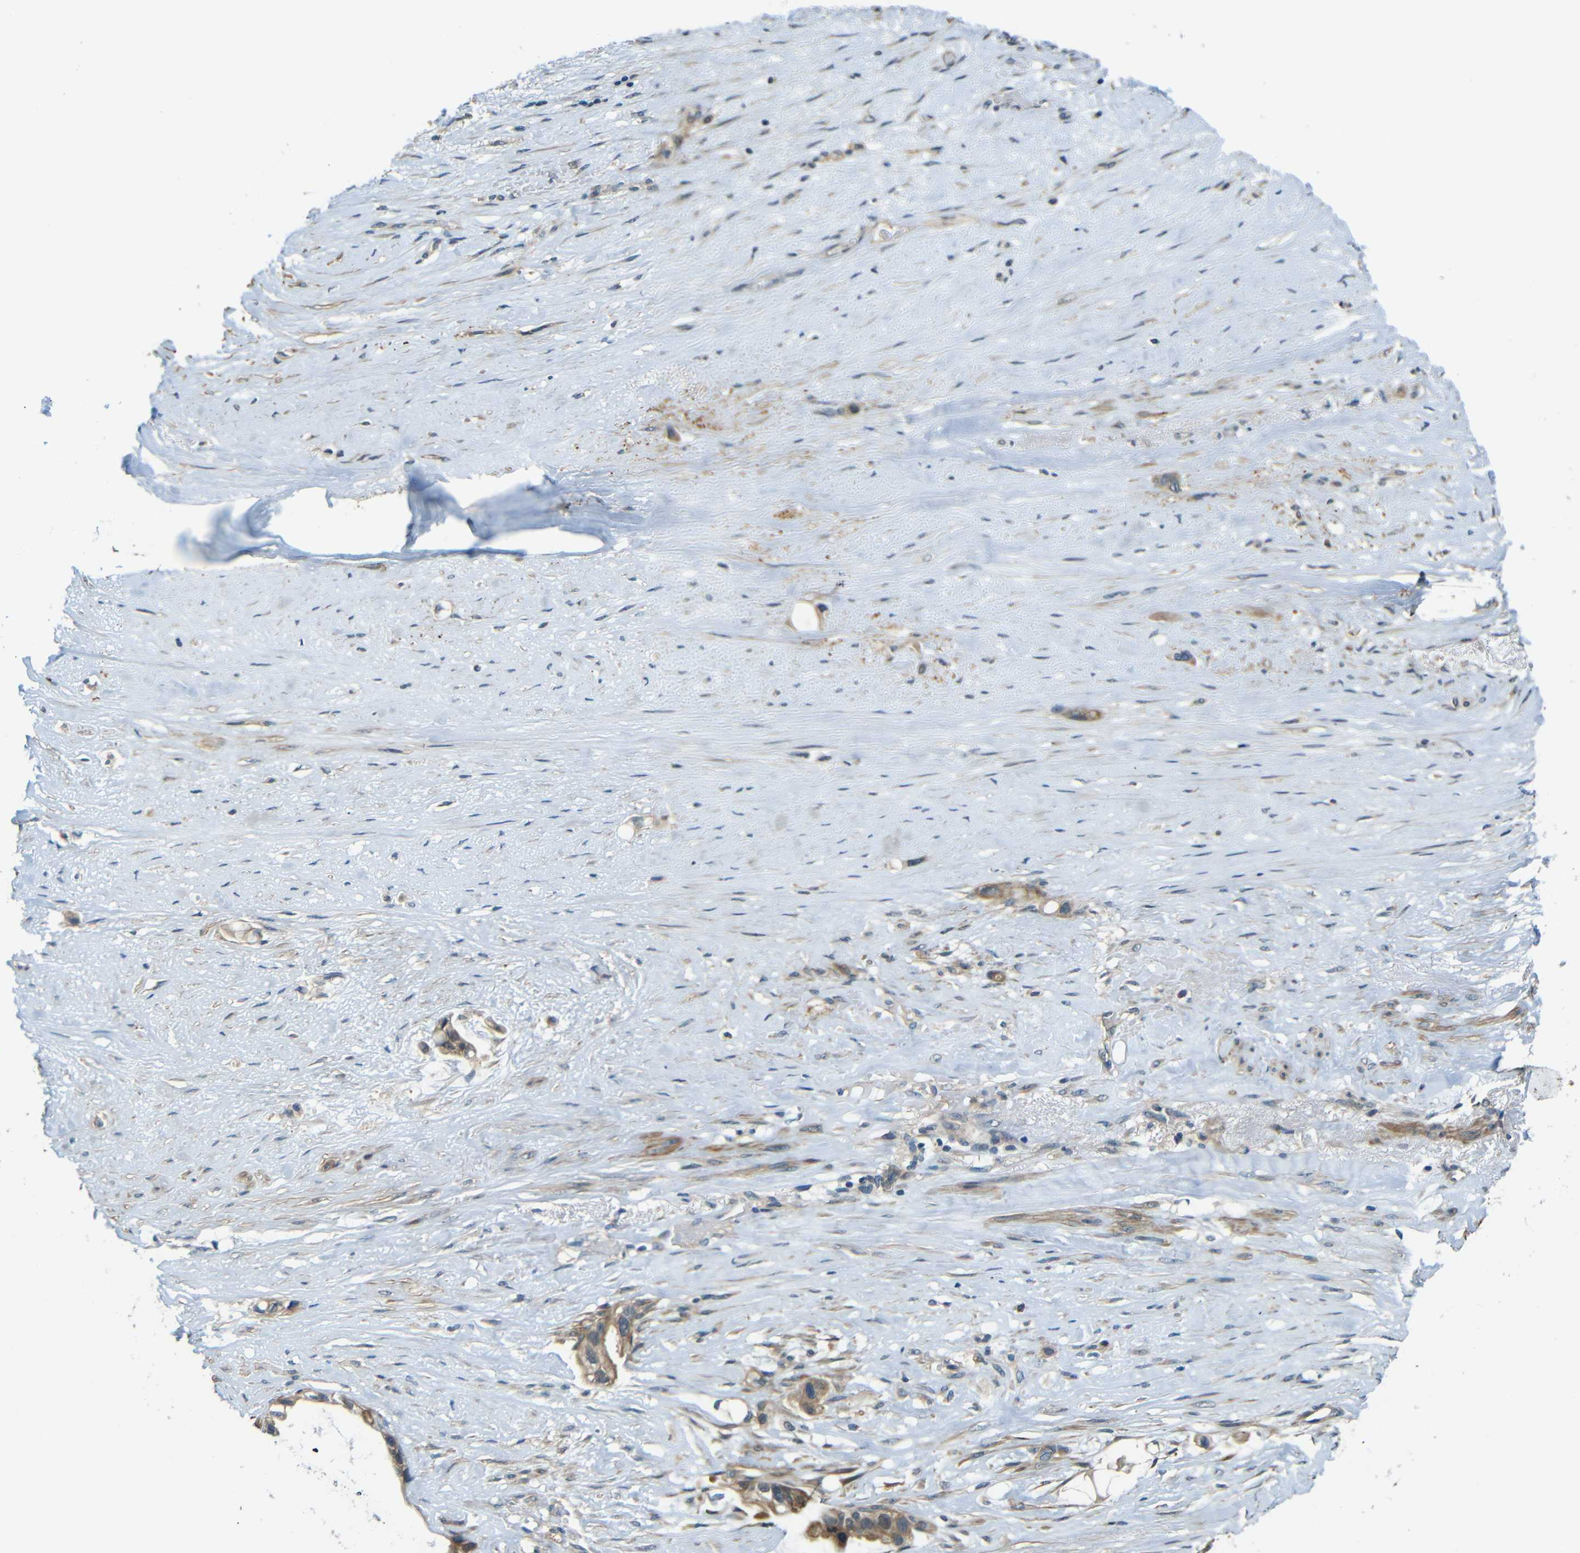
{"staining": {"intensity": "moderate", "quantity": ">75%", "location": "cytoplasmic/membranous"}, "tissue": "liver cancer", "cell_type": "Tumor cells", "image_type": "cancer", "snomed": [{"axis": "morphology", "description": "Cholangiocarcinoma"}, {"axis": "topography", "description": "Liver"}], "caption": "This is a photomicrograph of immunohistochemistry (IHC) staining of liver cholangiocarcinoma, which shows moderate expression in the cytoplasmic/membranous of tumor cells.", "gene": "FNDC3A", "patient": {"sex": "female", "age": 65}}